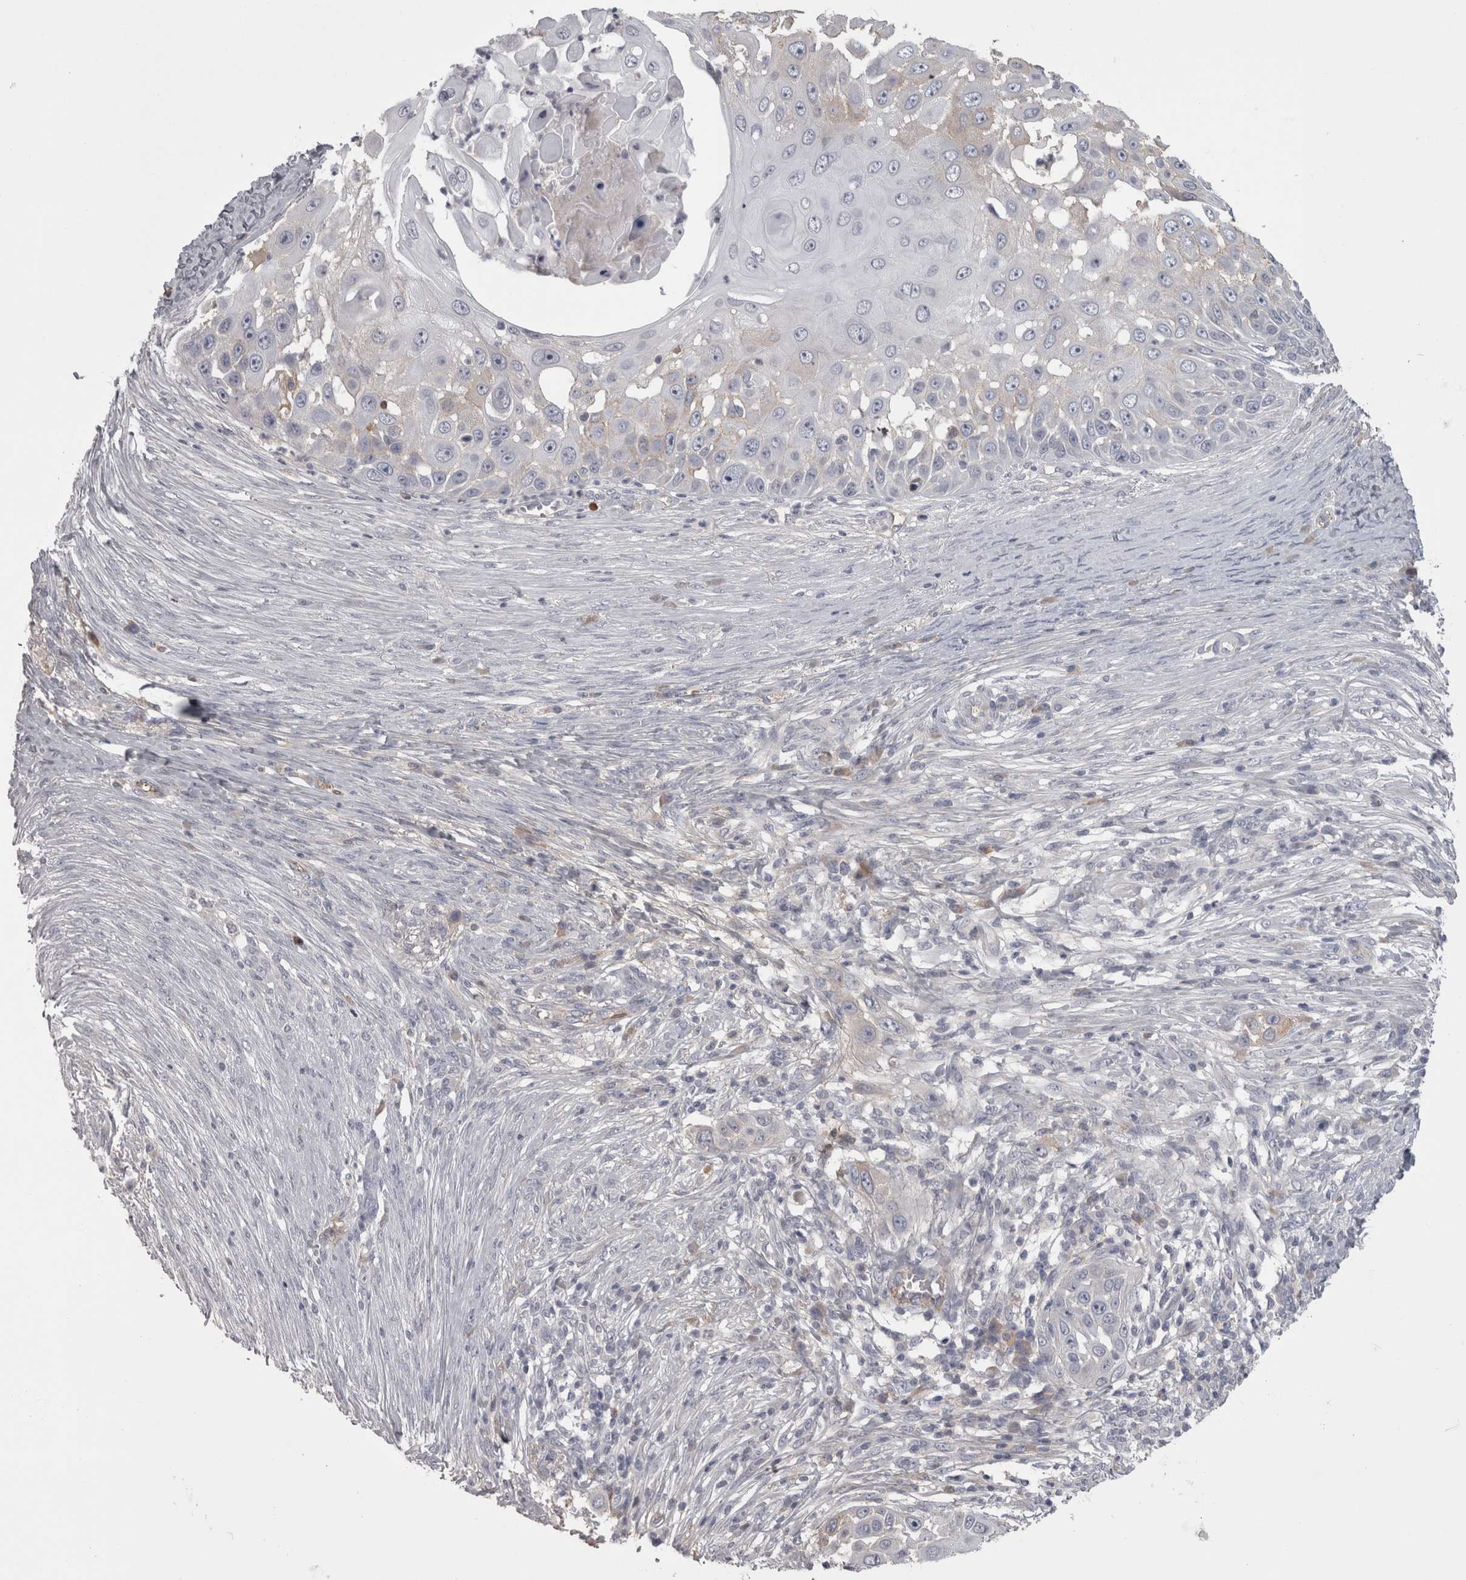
{"staining": {"intensity": "negative", "quantity": "none", "location": "none"}, "tissue": "skin cancer", "cell_type": "Tumor cells", "image_type": "cancer", "snomed": [{"axis": "morphology", "description": "Squamous cell carcinoma, NOS"}, {"axis": "topography", "description": "Skin"}], "caption": "Squamous cell carcinoma (skin) stained for a protein using IHC exhibits no staining tumor cells.", "gene": "SAA4", "patient": {"sex": "female", "age": 44}}